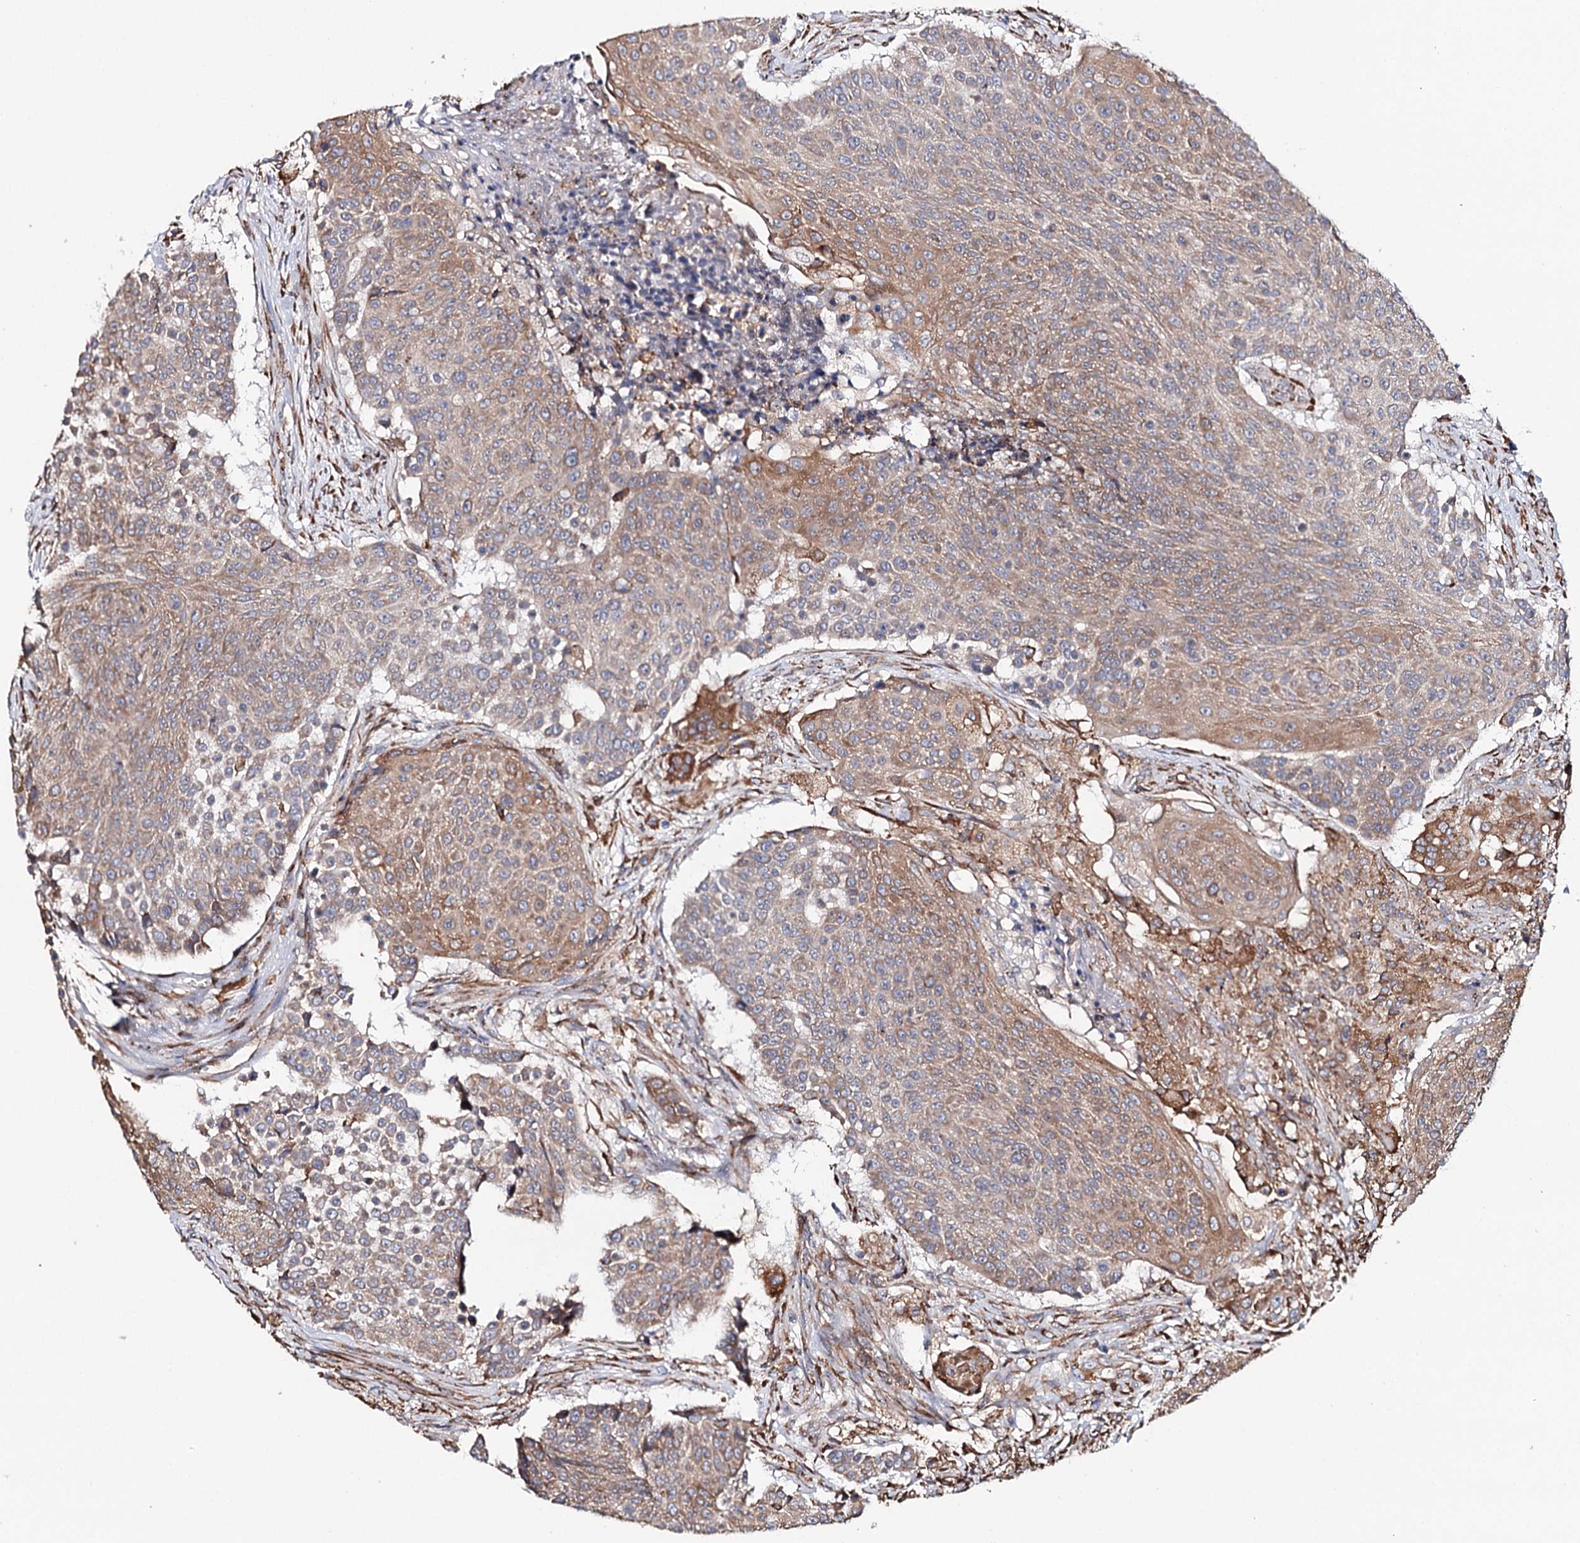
{"staining": {"intensity": "moderate", "quantity": ">75%", "location": "cytoplasmic/membranous"}, "tissue": "urothelial cancer", "cell_type": "Tumor cells", "image_type": "cancer", "snomed": [{"axis": "morphology", "description": "Urothelial carcinoma, High grade"}, {"axis": "topography", "description": "Urinary bladder"}], "caption": "This is an image of IHC staining of urothelial cancer, which shows moderate staining in the cytoplasmic/membranous of tumor cells.", "gene": "VEGFA", "patient": {"sex": "female", "age": 63}}